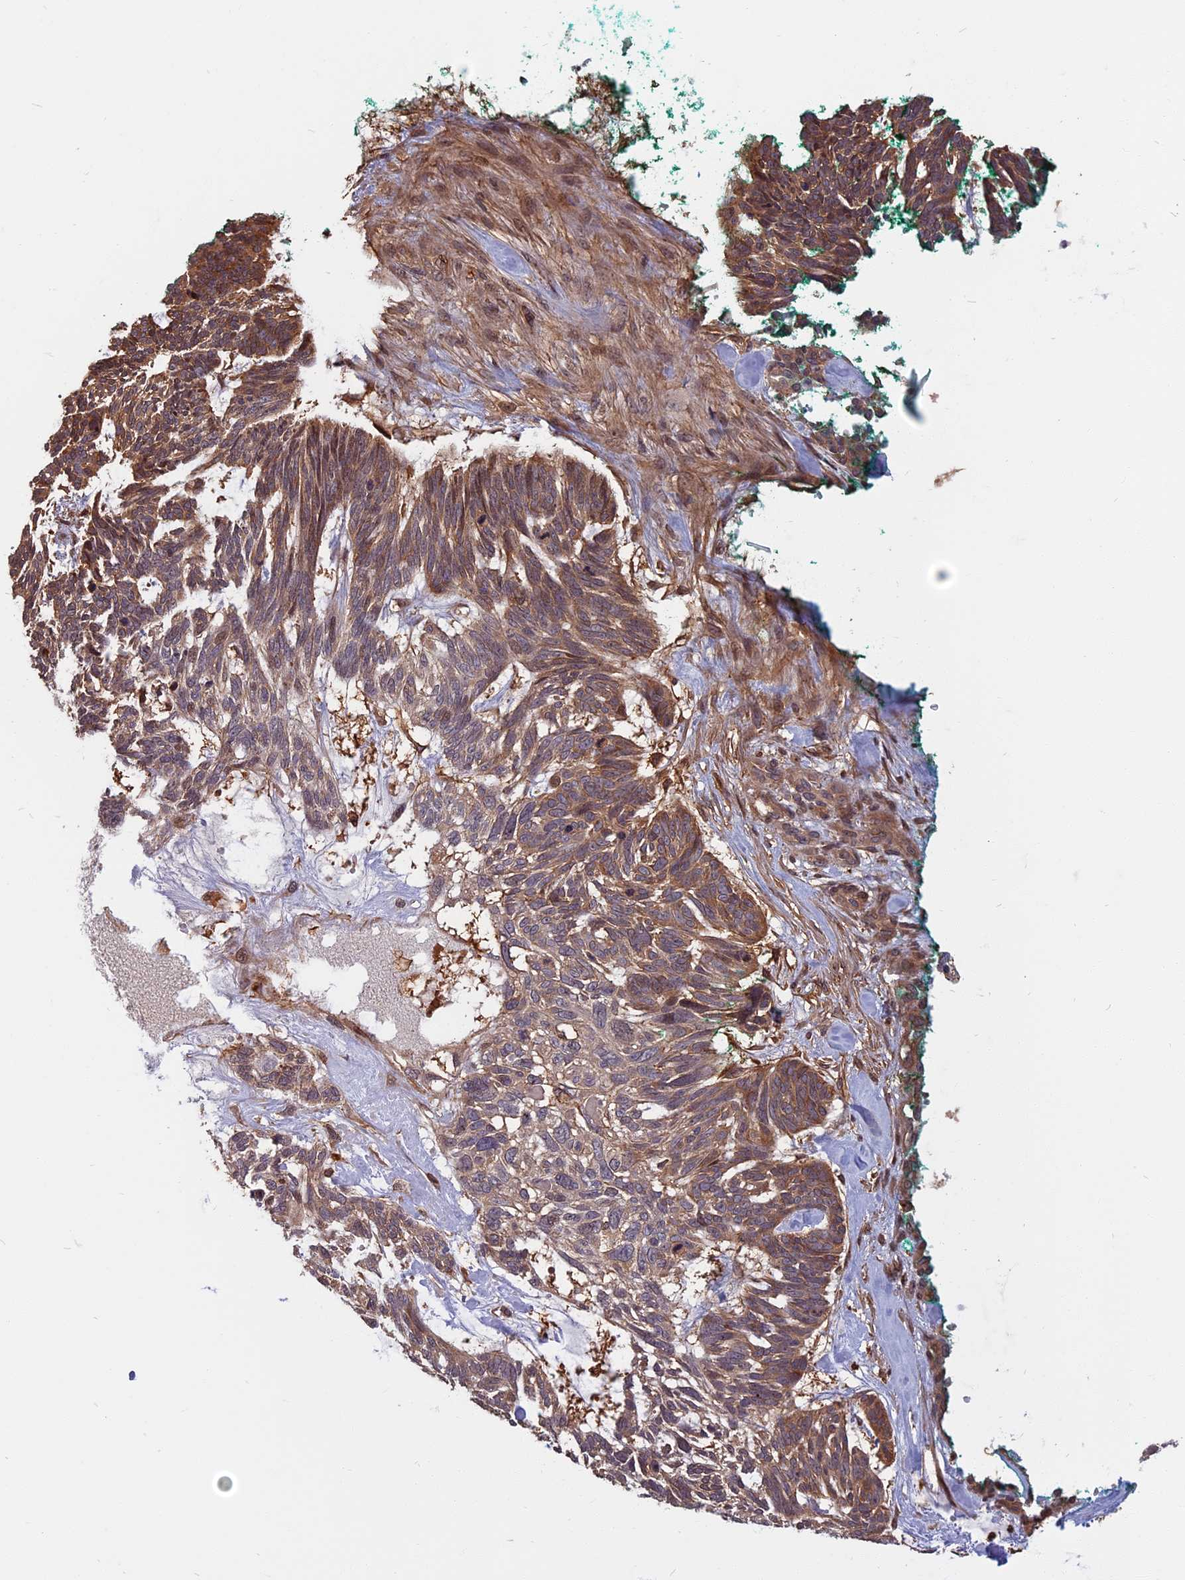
{"staining": {"intensity": "moderate", "quantity": "25%-75%", "location": "cytoplasmic/membranous"}, "tissue": "skin cancer", "cell_type": "Tumor cells", "image_type": "cancer", "snomed": [{"axis": "morphology", "description": "Basal cell carcinoma"}, {"axis": "topography", "description": "Skin"}], "caption": "Skin cancer stained for a protein (brown) reveals moderate cytoplasmic/membranous positive expression in about 25%-75% of tumor cells.", "gene": "SPG11", "patient": {"sex": "male", "age": 88}}